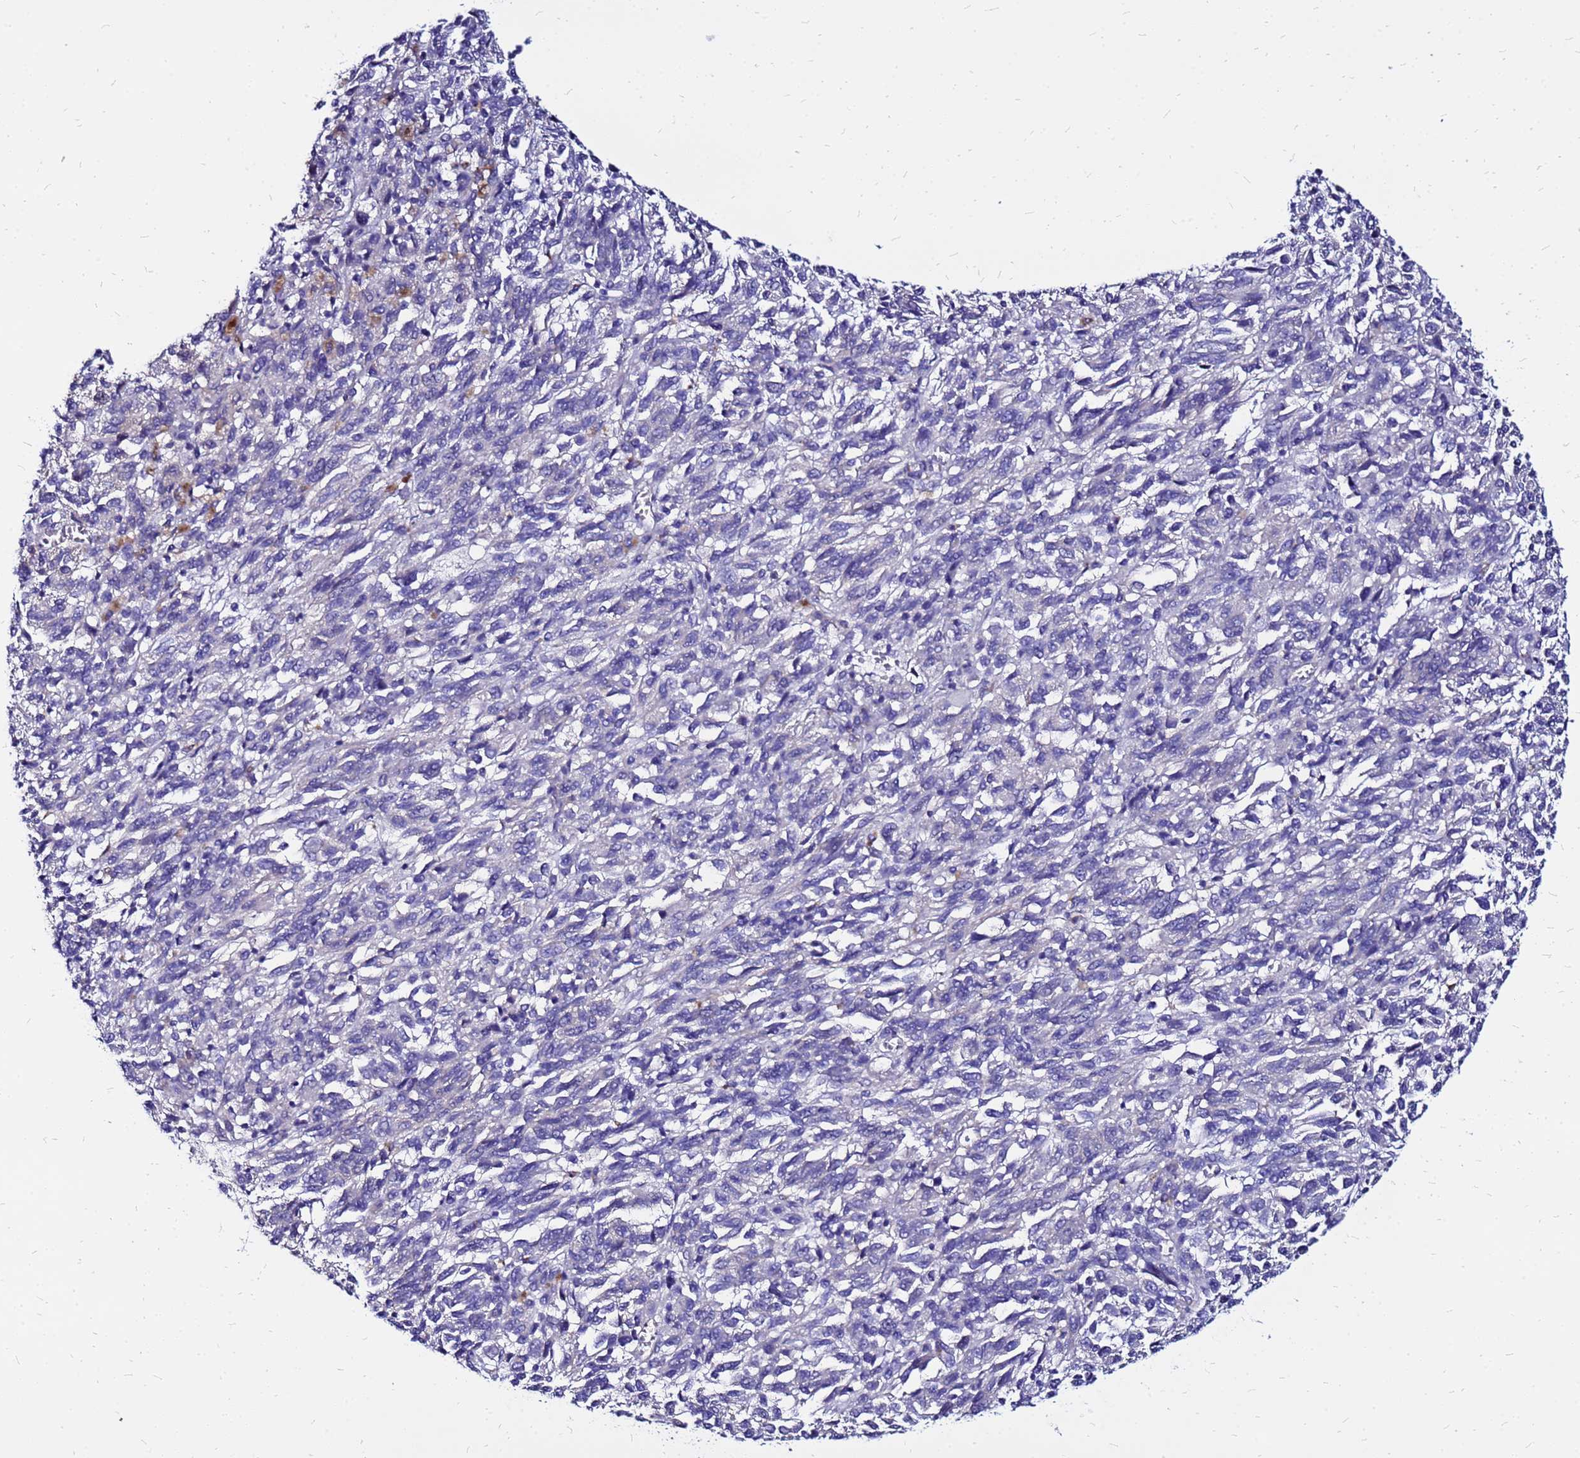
{"staining": {"intensity": "negative", "quantity": "none", "location": "none"}, "tissue": "melanoma", "cell_type": "Tumor cells", "image_type": "cancer", "snomed": [{"axis": "morphology", "description": "Malignant melanoma, Metastatic site"}, {"axis": "topography", "description": "Lung"}], "caption": "Tumor cells show no significant positivity in malignant melanoma (metastatic site).", "gene": "ARHGEF5", "patient": {"sex": "male", "age": 64}}